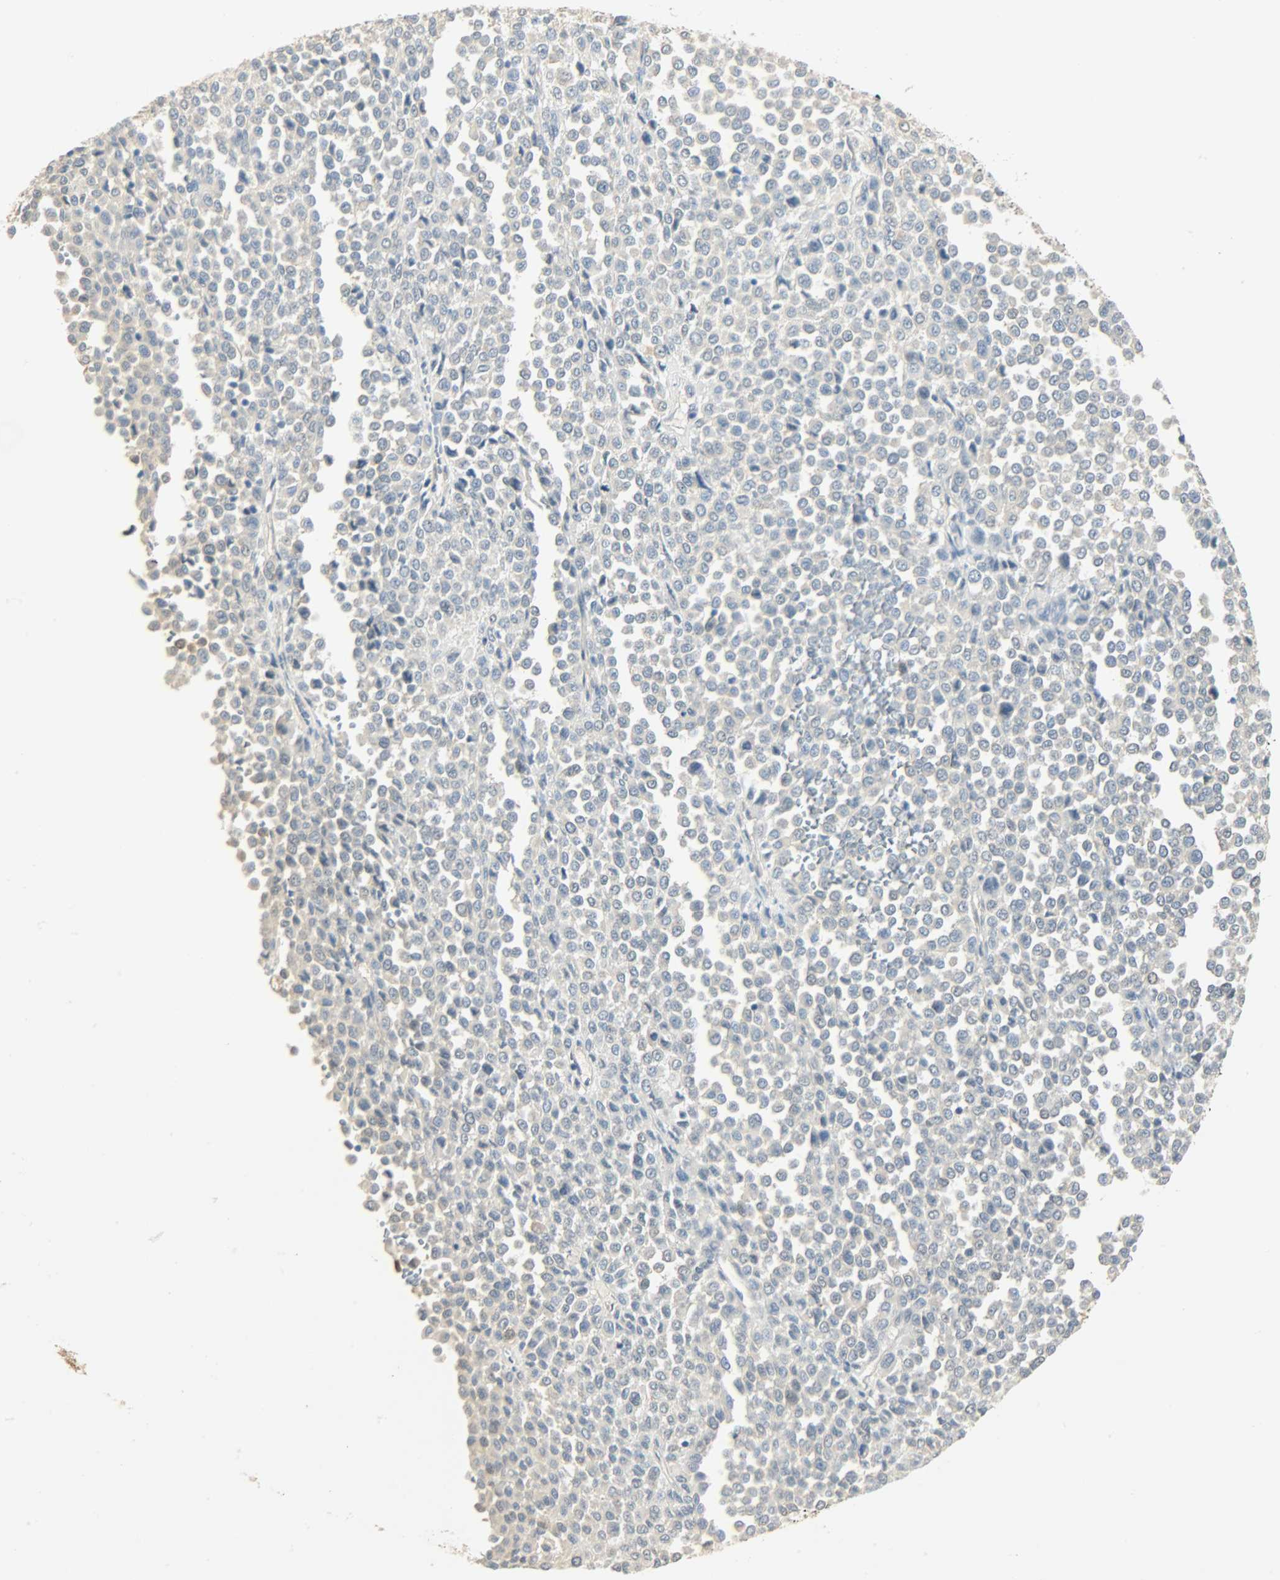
{"staining": {"intensity": "negative", "quantity": "none", "location": "none"}, "tissue": "melanoma", "cell_type": "Tumor cells", "image_type": "cancer", "snomed": [{"axis": "morphology", "description": "Malignant melanoma, Metastatic site"}, {"axis": "topography", "description": "Pancreas"}], "caption": "DAB immunohistochemical staining of human malignant melanoma (metastatic site) displays no significant expression in tumor cells.", "gene": "USP13", "patient": {"sex": "female", "age": 30}}